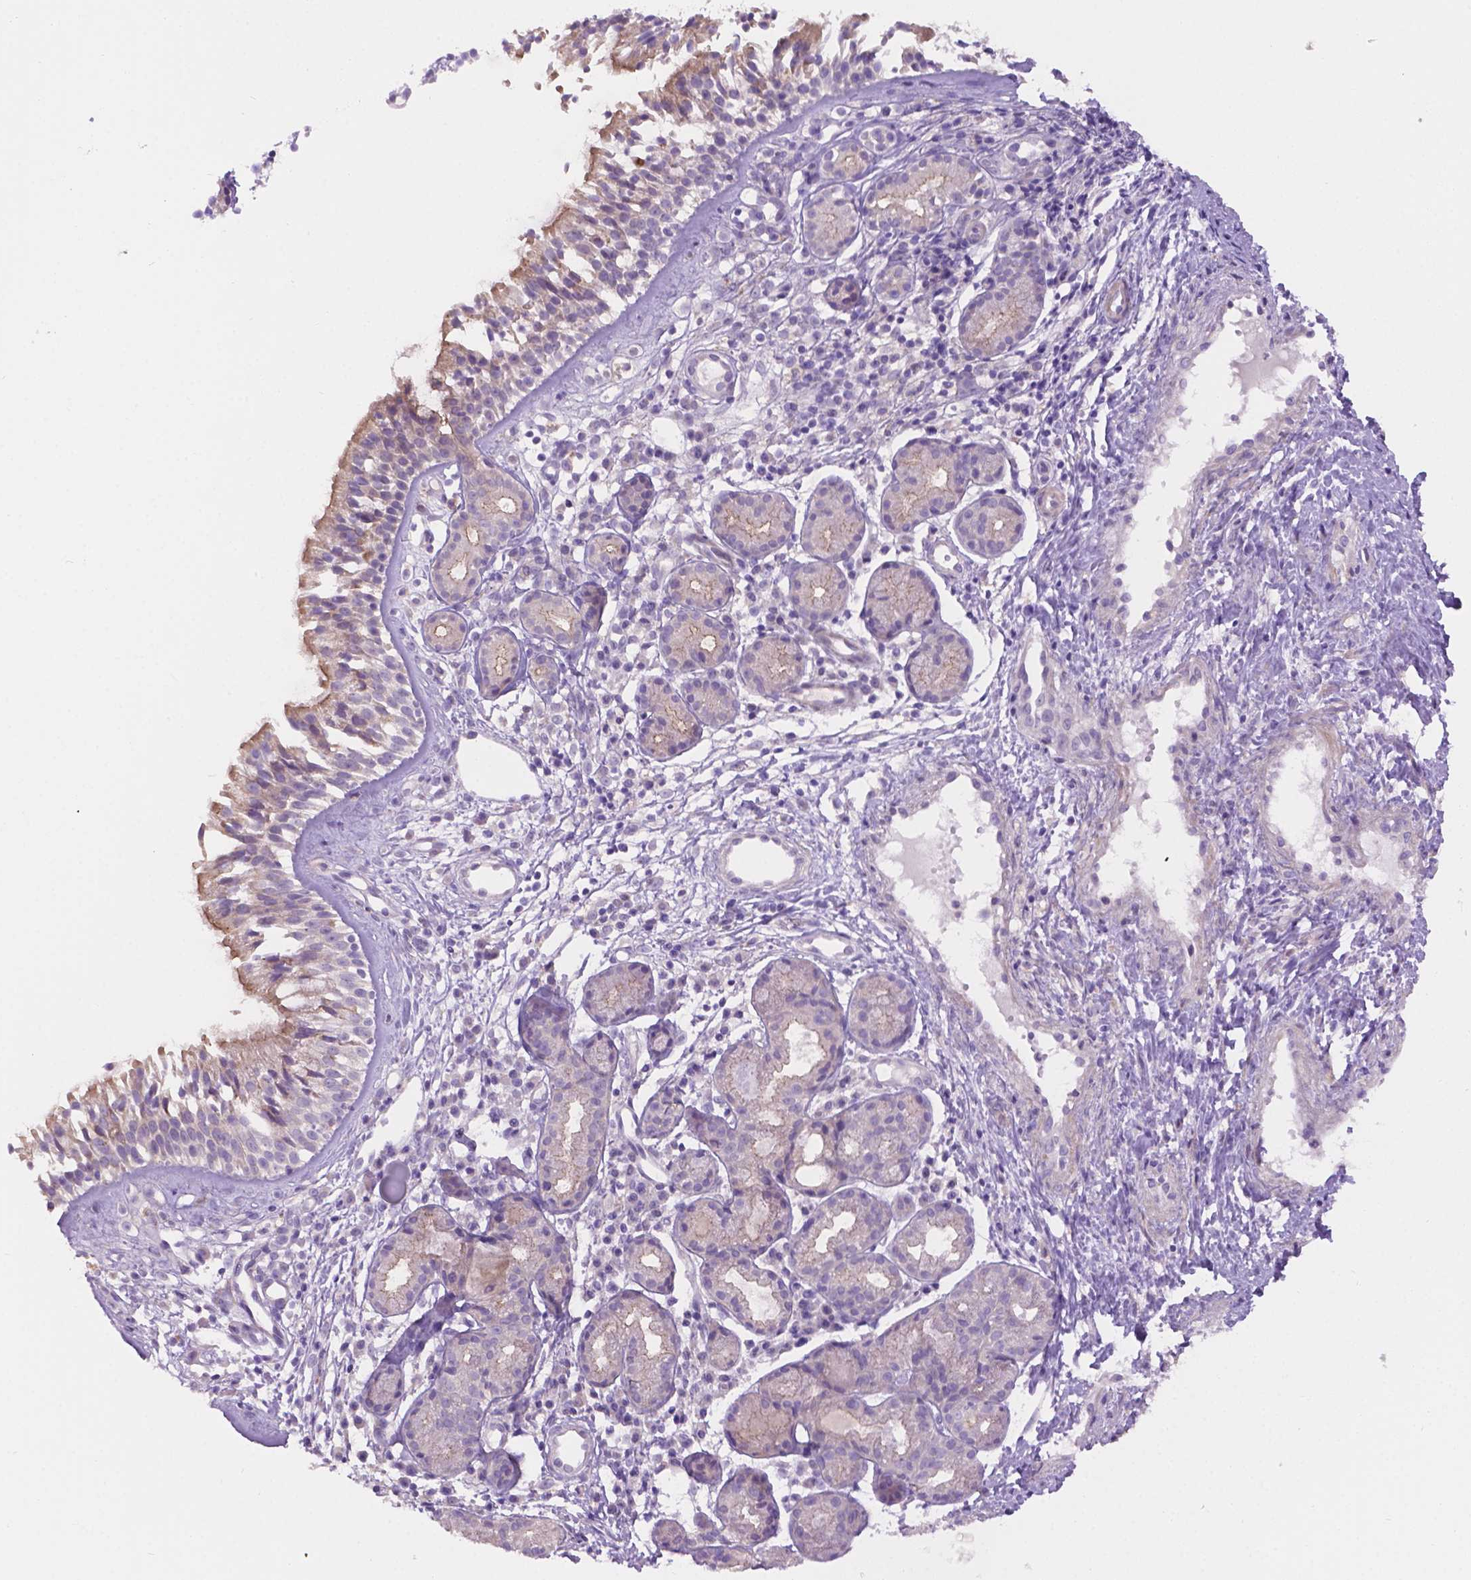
{"staining": {"intensity": "weak", "quantity": "25%-75%", "location": "cytoplasmic/membranous"}, "tissue": "nasopharynx", "cell_type": "Respiratory epithelial cells", "image_type": "normal", "snomed": [{"axis": "morphology", "description": "Normal tissue, NOS"}, {"axis": "topography", "description": "Nasopharynx"}], "caption": "The immunohistochemical stain labels weak cytoplasmic/membranous staining in respiratory epithelial cells of benign nasopharynx.", "gene": "CDH7", "patient": {"sex": "male", "age": 58}}